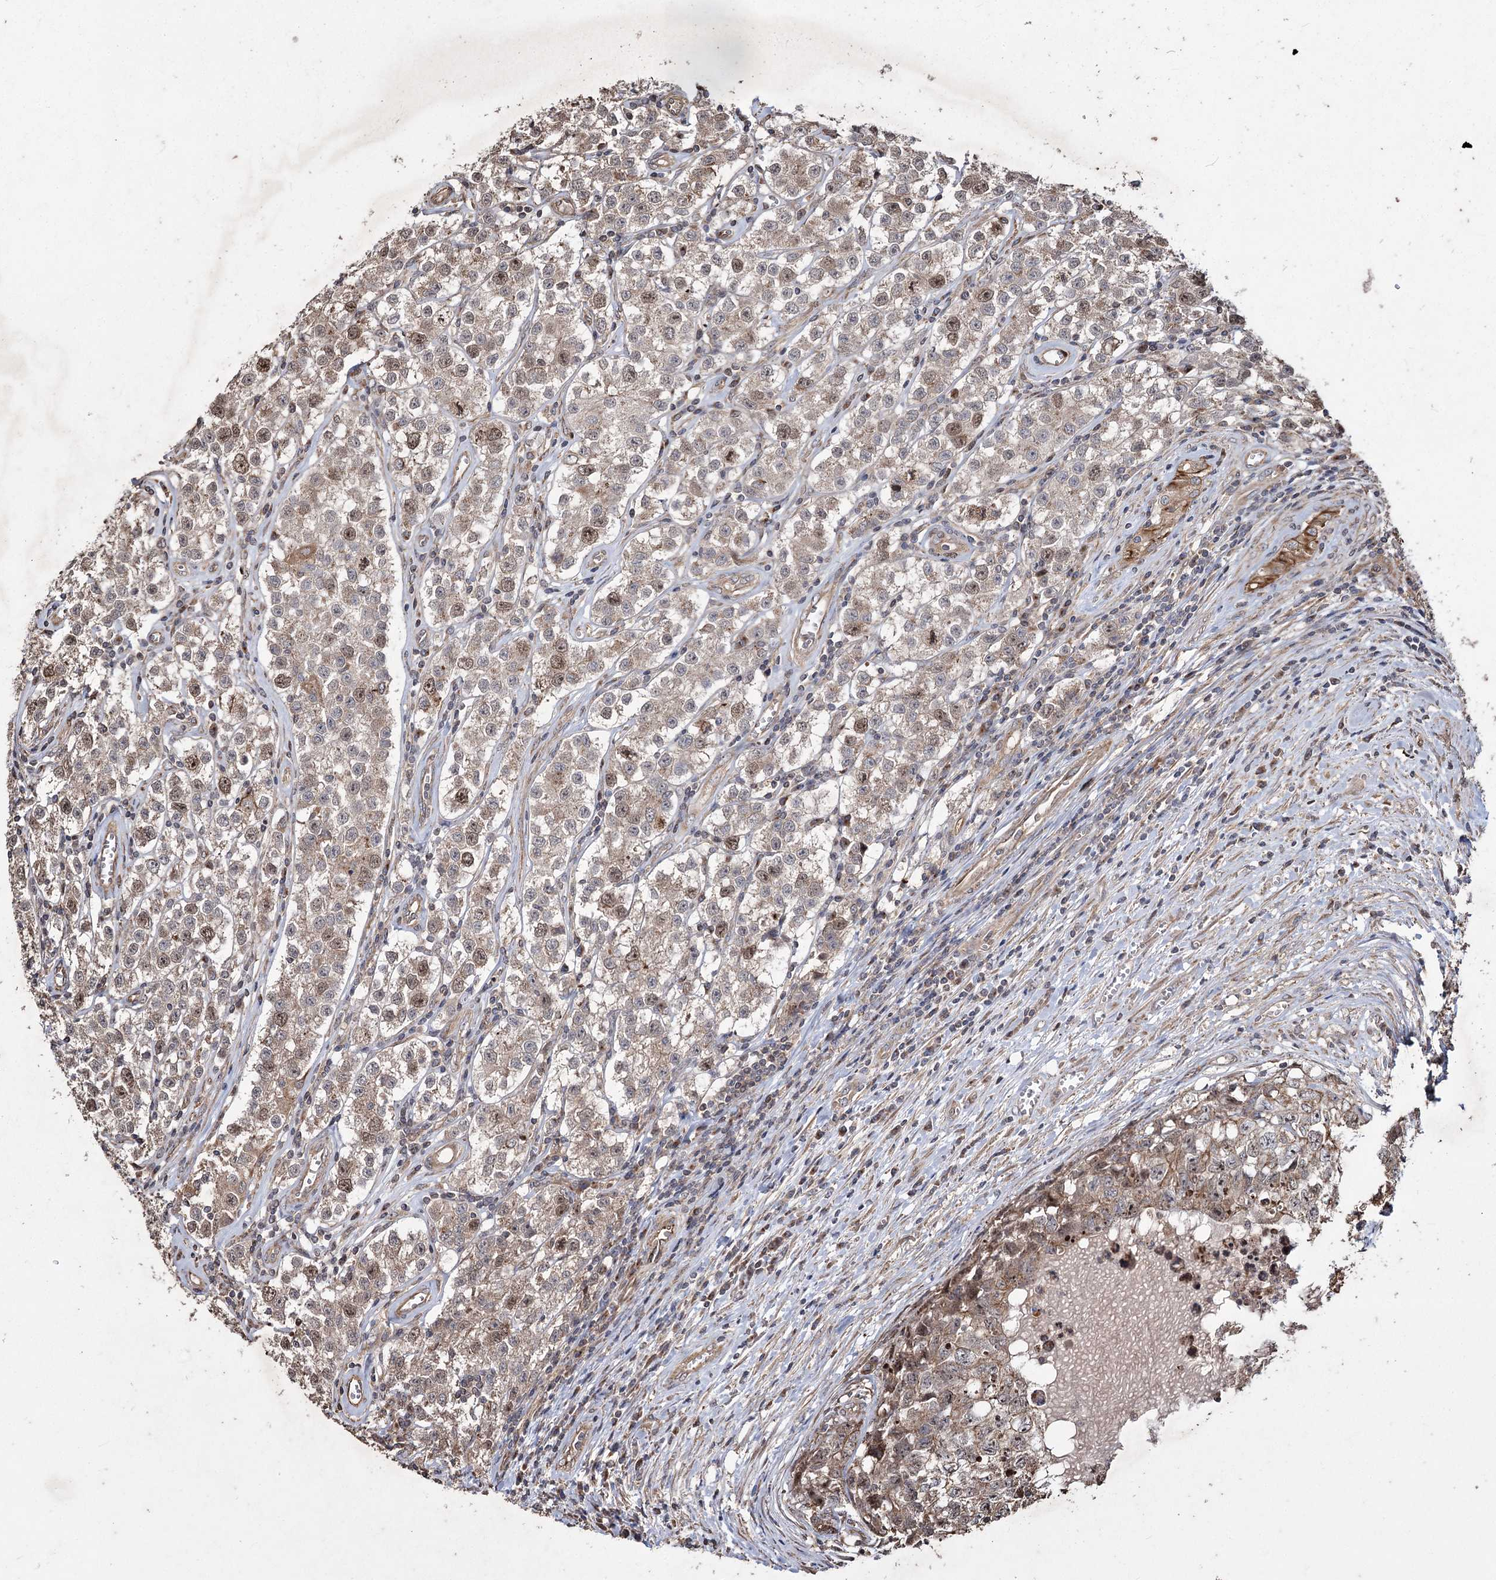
{"staining": {"intensity": "moderate", "quantity": "<25%", "location": "nuclear"}, "tissue": "testis cancer", "cell_type": "Tumor cells", "image_type": "cancer", "snomed": [{"axis": "morphology", "description": "Seminoma, NOS"}, {"axis": "morphology", "description": "Carcinoma, Embryonal, NOS"}, {"axis": "topography", "description": "Testis"}], "caption": "Testis cancer stained for a protein (brown) demonstrates moderate nuclear positive staining in approximately <25% of tumor cells.", "gene": "PRC1", "patient": {"sex": "male", "age": 43}}